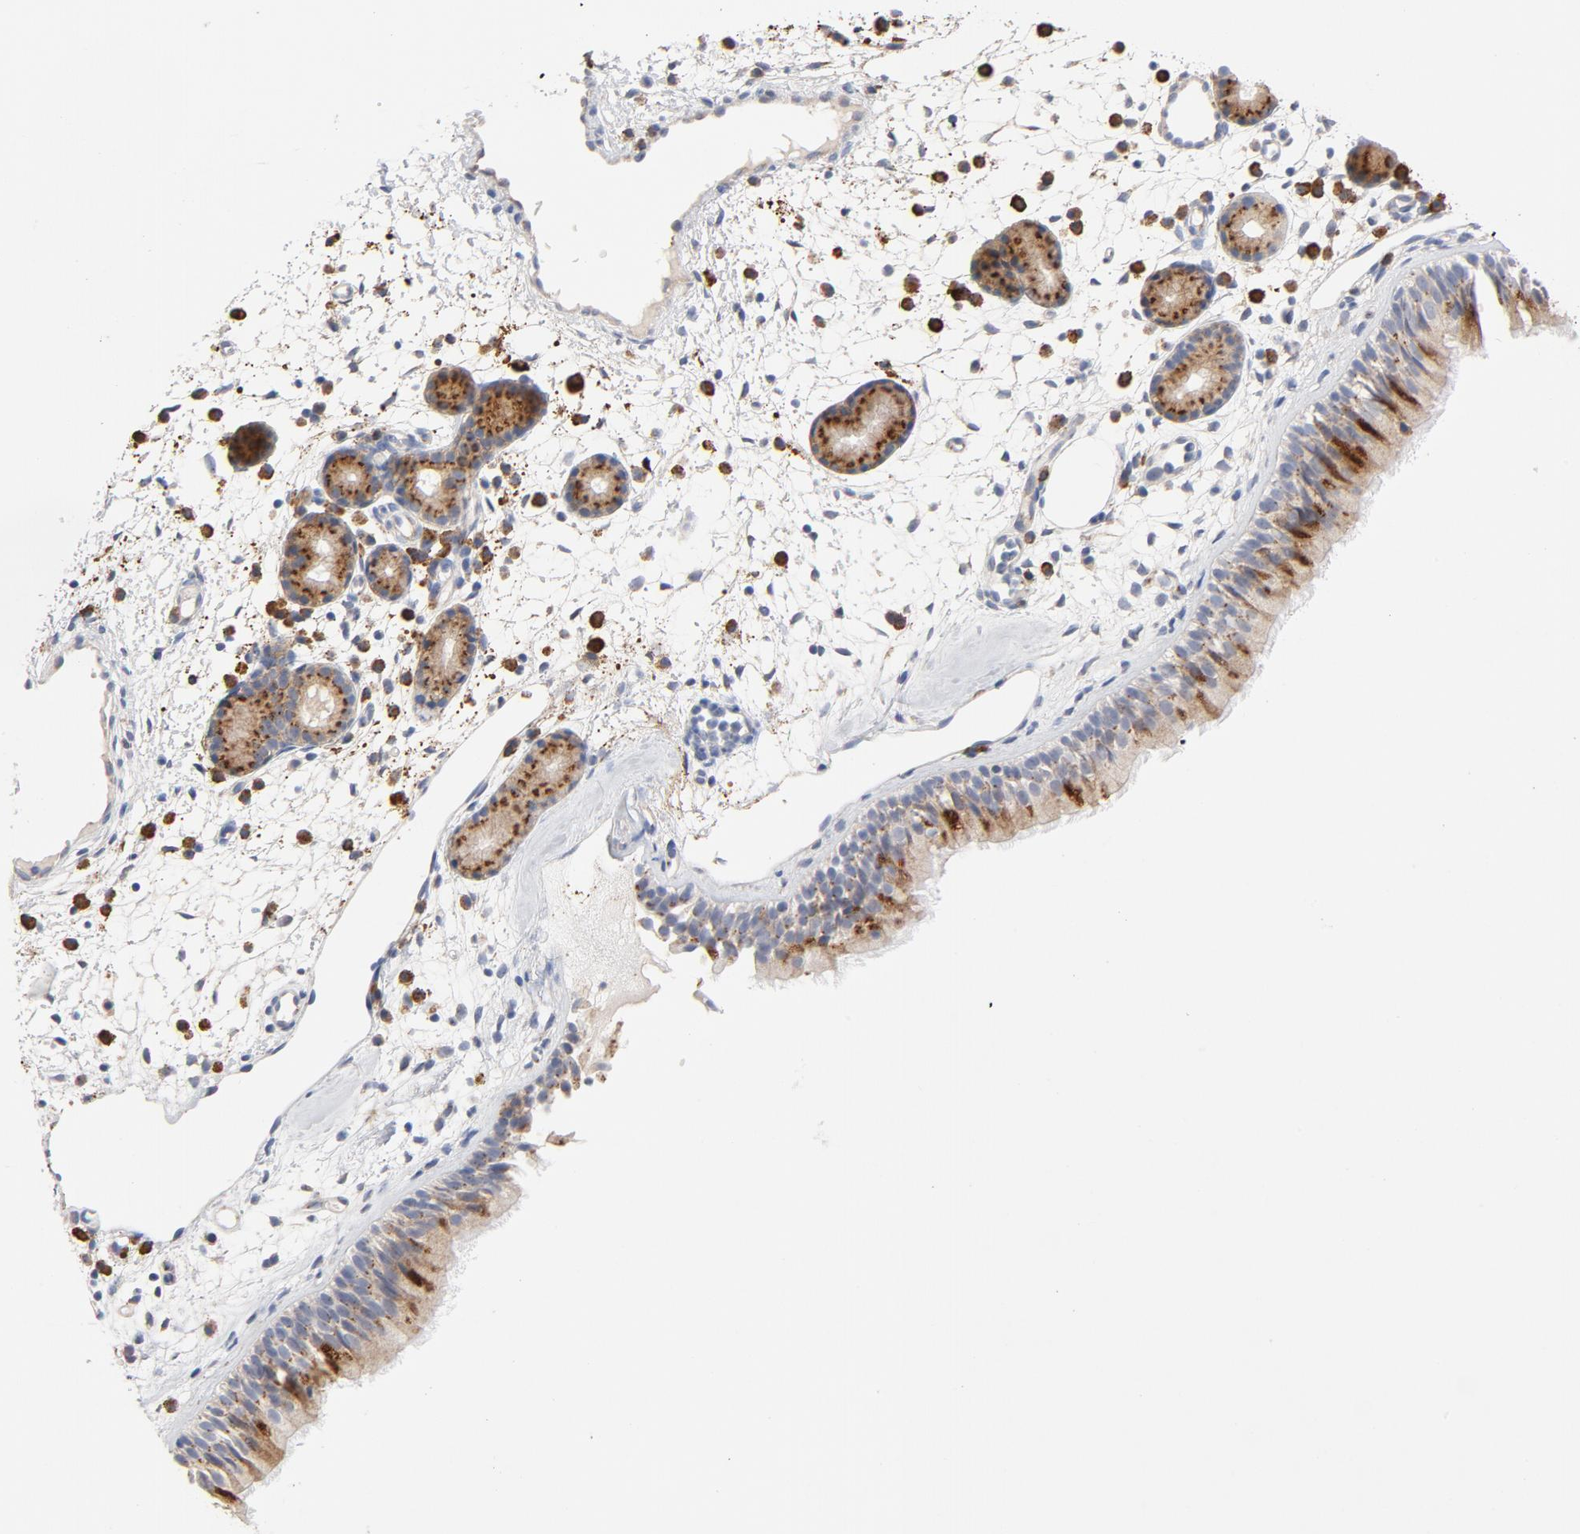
{"staining": {"intensity": "moderate", "quantity": ">75%", "location": "cytoplasmic/membranous"}, "tissue": "nasopharynx", "cell_type": "Respiratory epithelial cells", "image_type": "normal", "snomed": [{"axis": "morphology", "description": "Normal tissue, NOS"}, {"axis": "morphology", "description": "Inflammation, NOS"}, {"axis": "topography", "description": "Nasopharynx"}], "caption": "This histopathology image demonstrates IHC staining of benign human nasopharynx, with medium moderate cytoplasmic/membranous staining in approximately >75% of respiratory epithelial cells.", "gene": "RAPGEF3", "patient": {"sex": "female", "age": 55}}